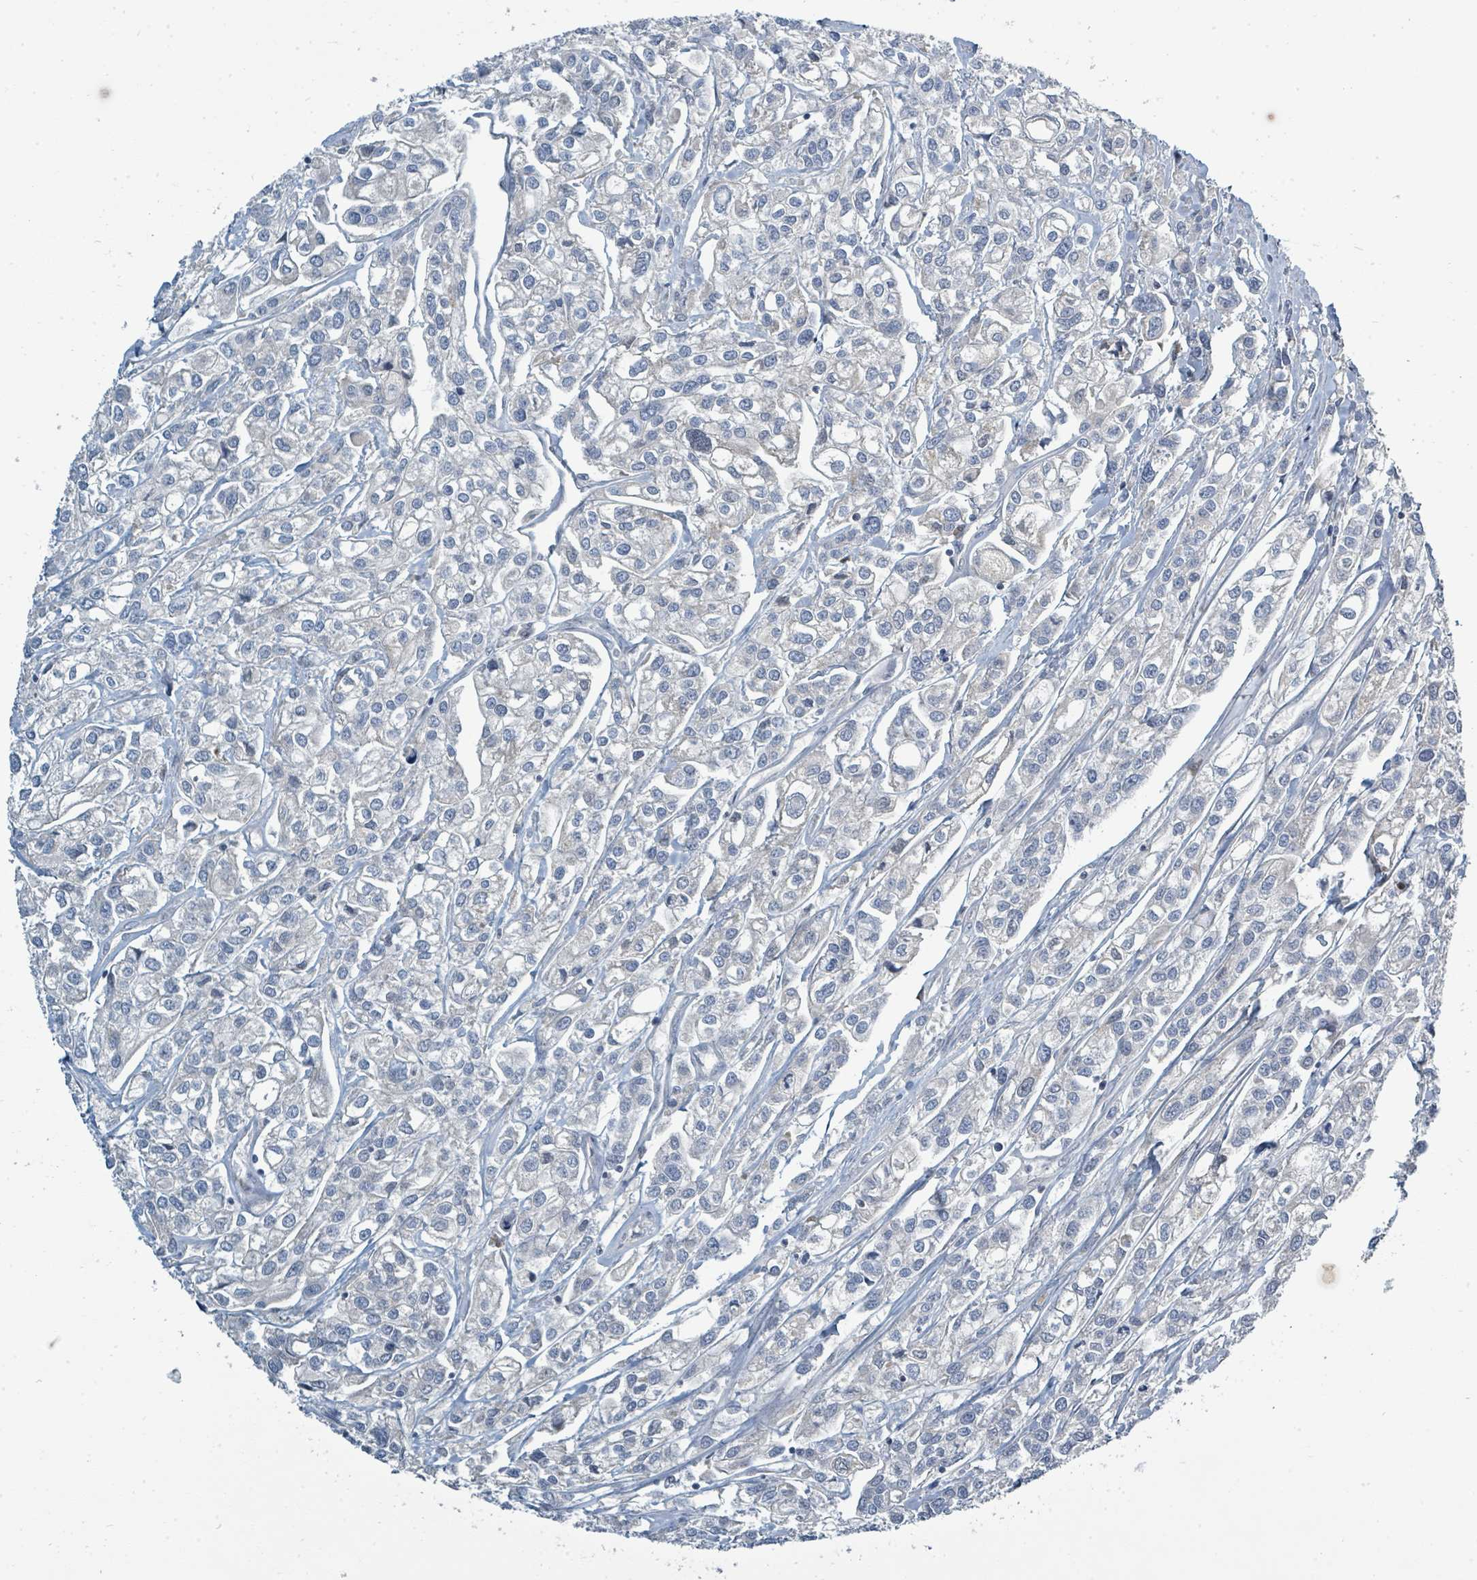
{"staining": {"intensity": "negative", "quantity": "none", "location": "none"}, "tissue": "urothelial cancer", "cell_type": "Tumor cells", "image_type": "cancer", "snomed": [{"axis": "morphology", "description": "Urothelial carcinoma, High grade"}, {"axis": "topography", "description": "Urinary bladder"}], "caption": "This is a micrograph of immunohistochemistry staining of urothelial cancer, which shows no positivity in tumor cells. (DAB (3,3'-diaminobenzidine) IHC with hematoxylin counter stain).", "gene": "SLC25A23", "patient": {"sex": "male", "age": 67}}